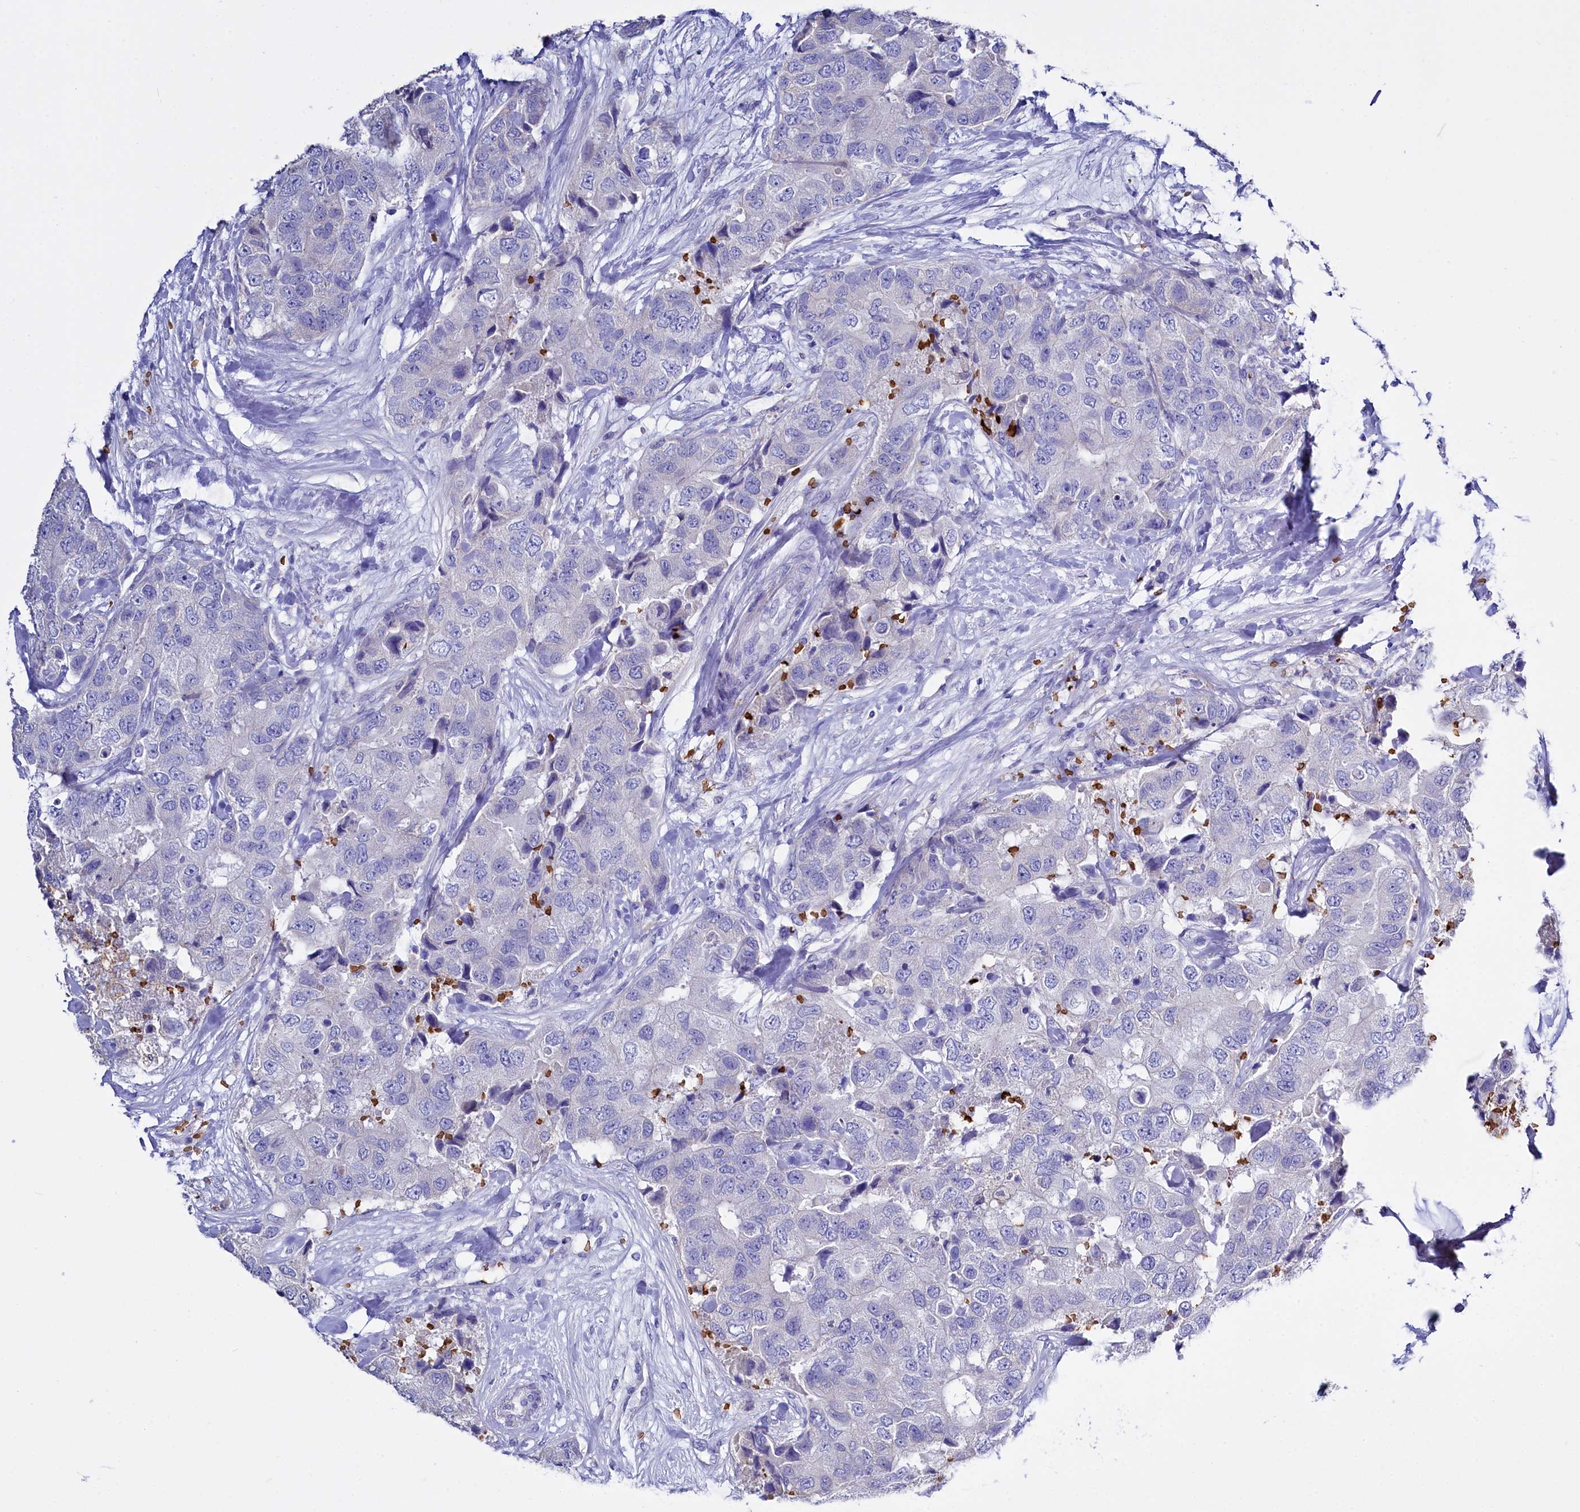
{"staining": {"intensity": "negative", "quantity": "none", "location": "none"}, "tissue": "breast cancer", "cell_type": "Tumor cells", "image_type": "cancer", "snomed": [{"axis": "morphology", "description": "Duct carcinoma"}, {"axis": "topography", "description": "Breast"}], "caption": "Tumor cells show no significant expression in breast cancer.", "gene": "RPUSD3", "patient": {"sex": "female", "age": 62}}